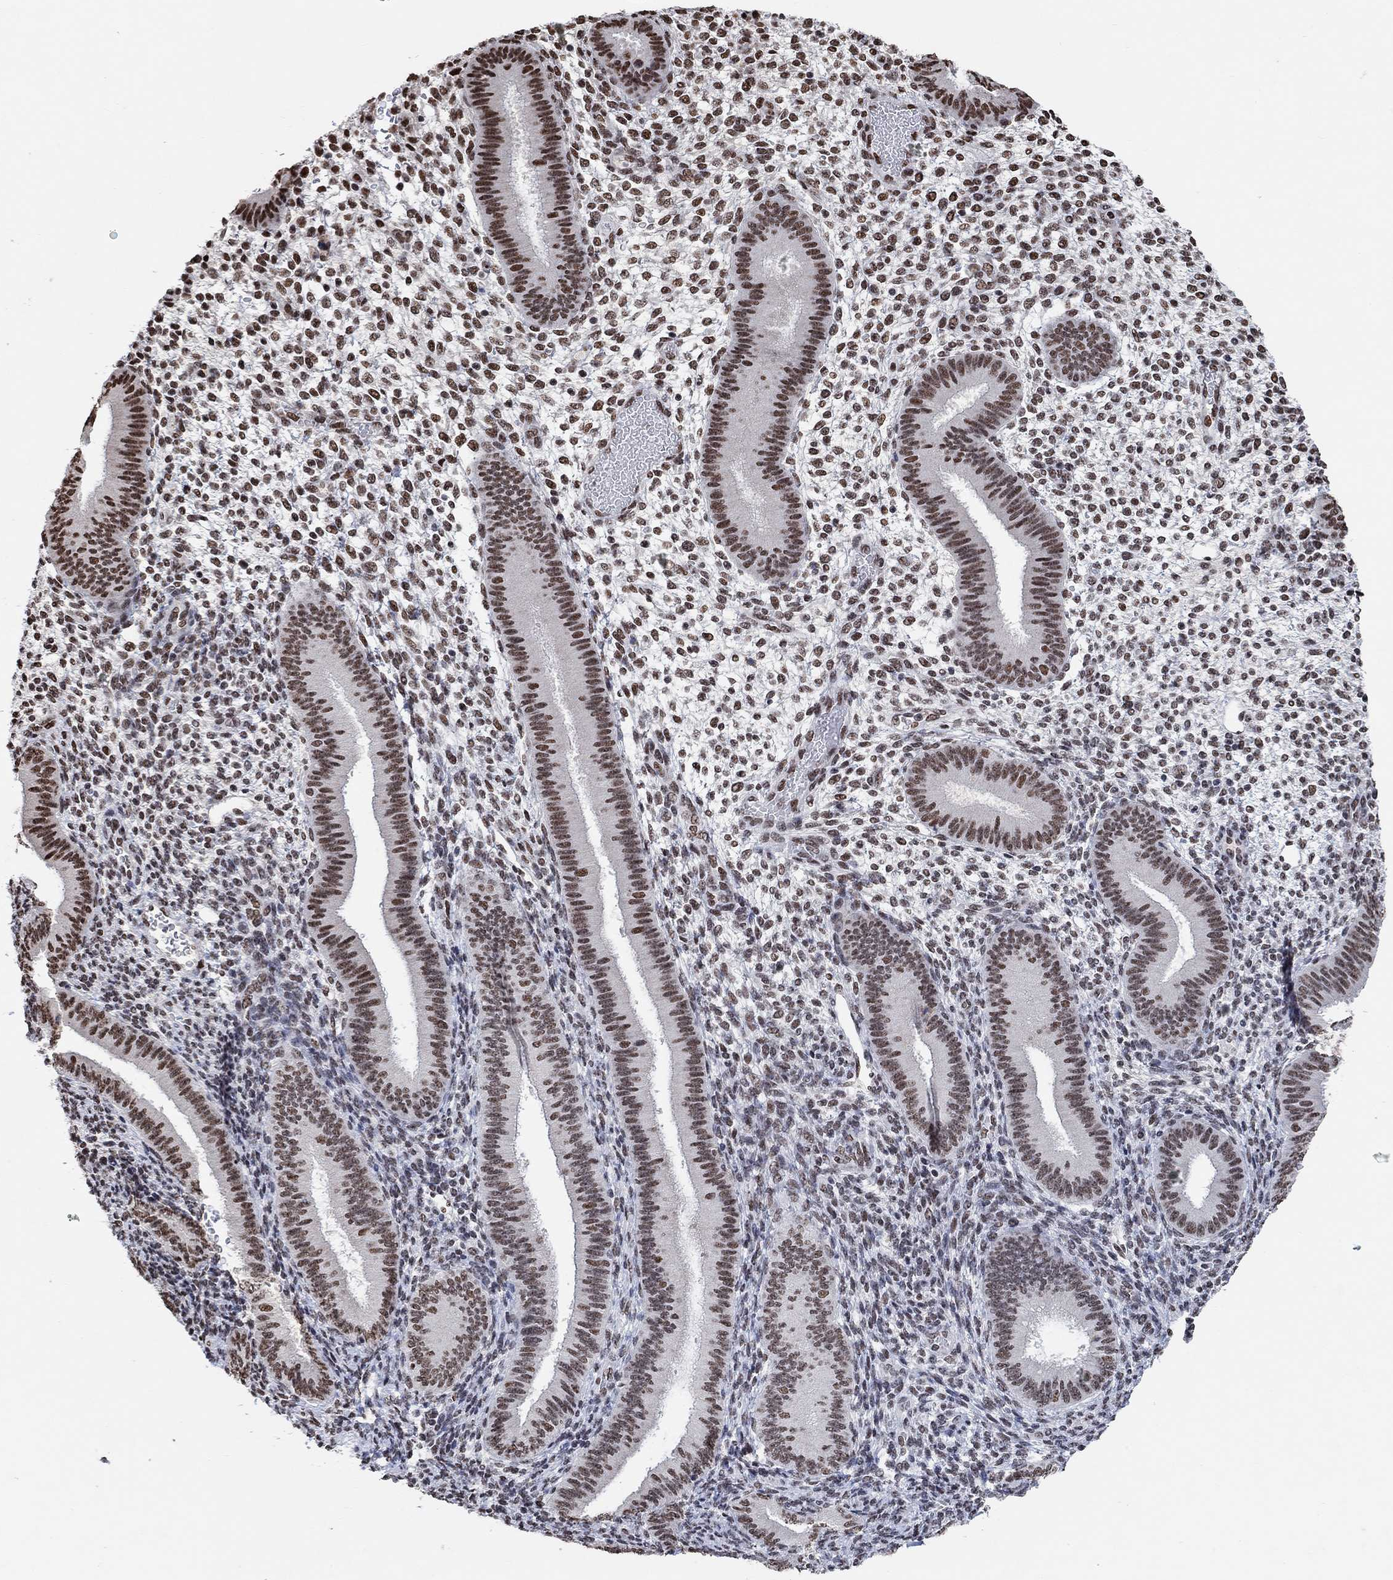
{"staining": {"intensity": "strong", "quantity": "25%-75%", "location": "nuclear"}, "tissue": "endometrium", "cell_type": "Cells in endometrial stroma", "image_type": "normal", "snomed": [{"axis": "morphology", "description": "Normal tissue, NOS"}, {"axis": "topography", "description": "Endometrium"}], "caption": "Endometrium stained with DAB (3,3'-diaminobenzidine) IHC exhibits high levels of strong nuclear positivity in about 25%-75% of cells in endometrial stroma. (Brightfield microscopy of DAB IHC at high magnification).", "gene": "USP39", "patient": {"sex": "female", "age": 39}}